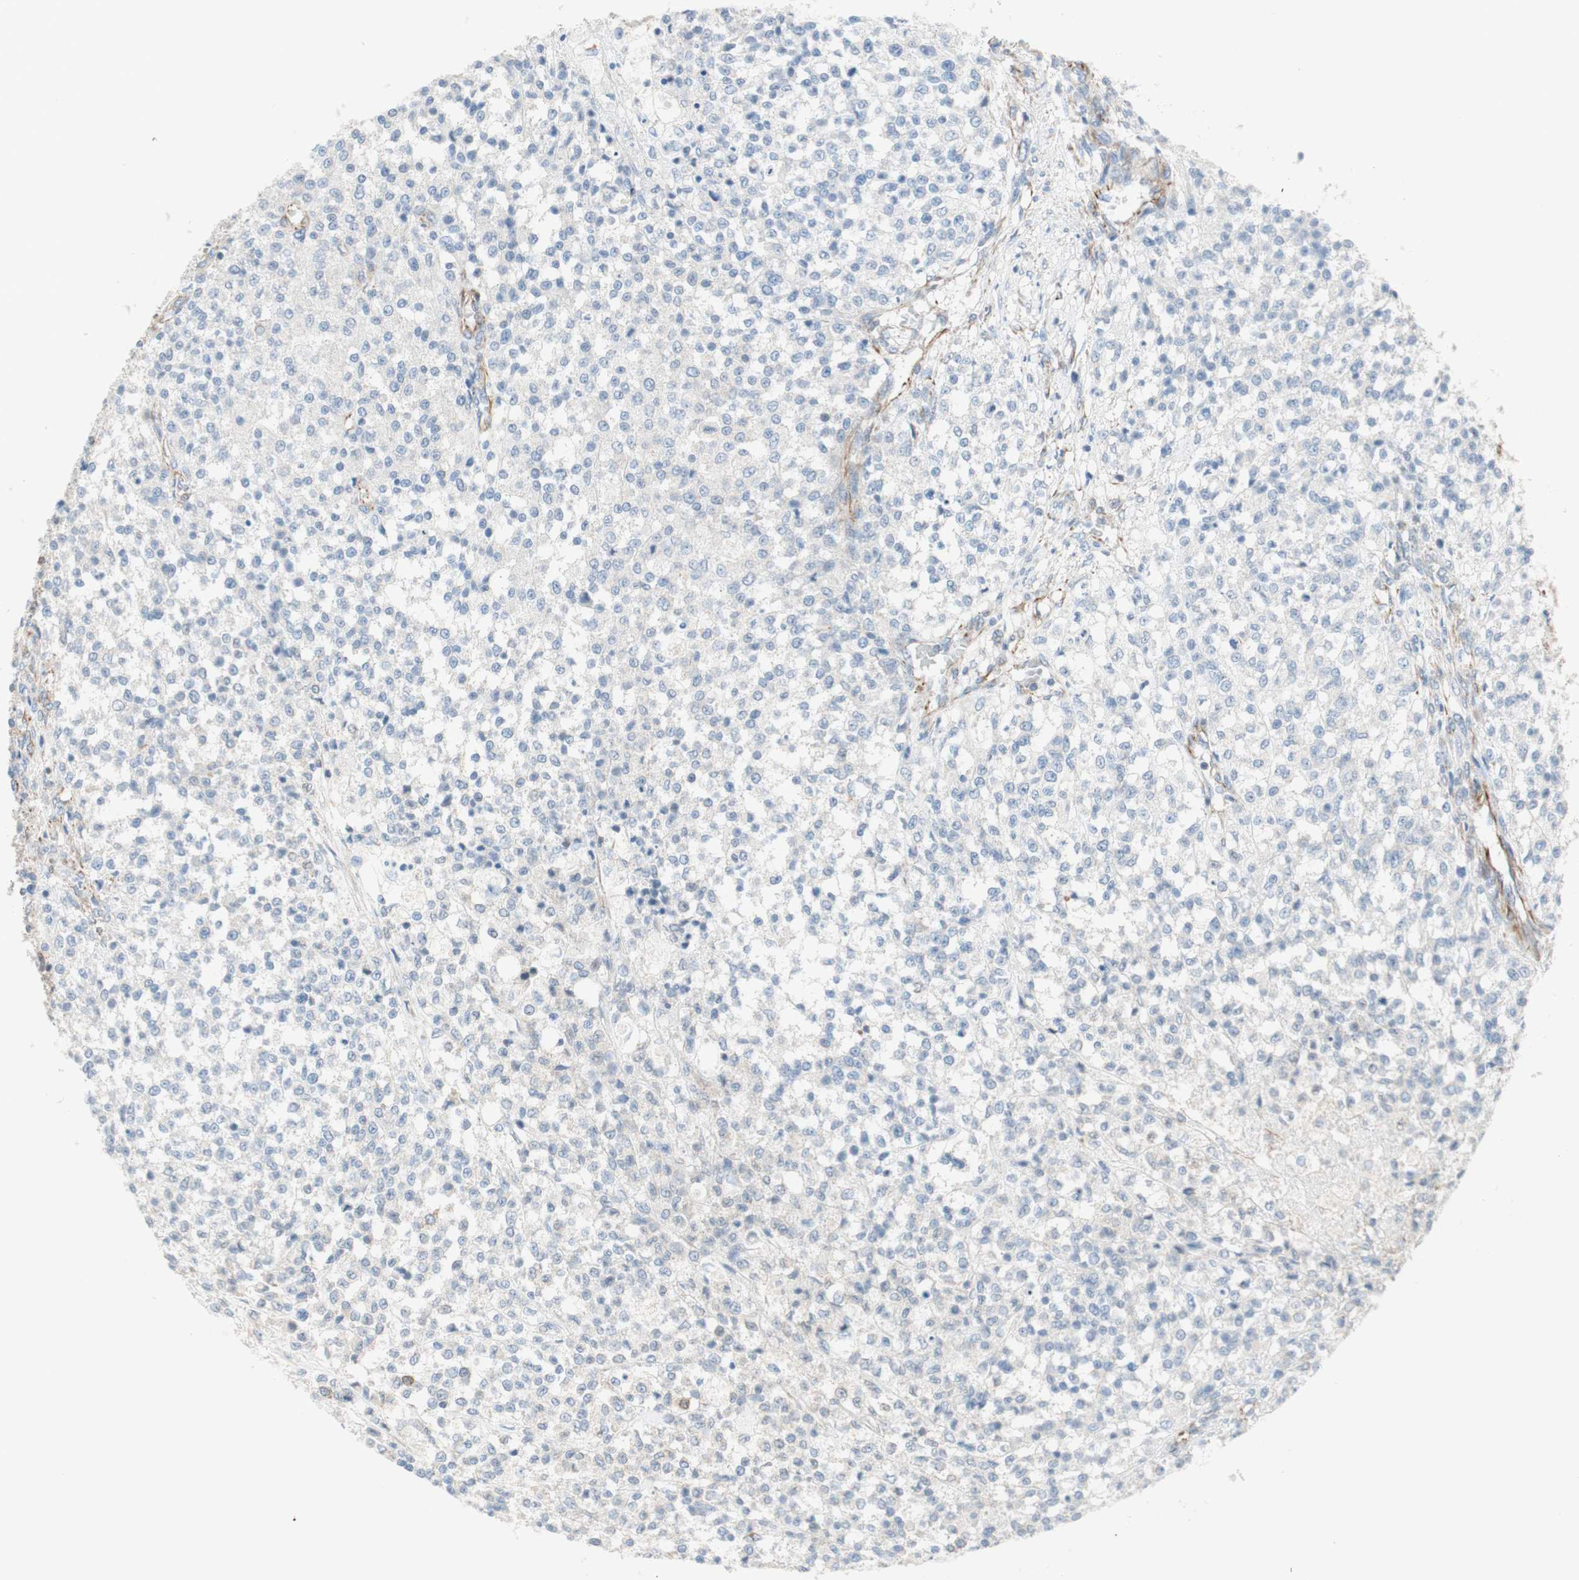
{"staining": {"intensity": "negative", "quantity": "none", "location": "none"}, "tissue": "testis cancer", "cell_type": "Tumor cells", "image_type": "cancer", "snomed": [{"axis": "morphology", "description": "Seminoma, NOS"}, {"axis": "topography", "description": "Testis"}], "caption": "The photomicrograph shows no staining of tumor cells in testis cancer (seminoma).", "gene": "POU2AF1", "patient": {"sex": "male", "age": 59}}